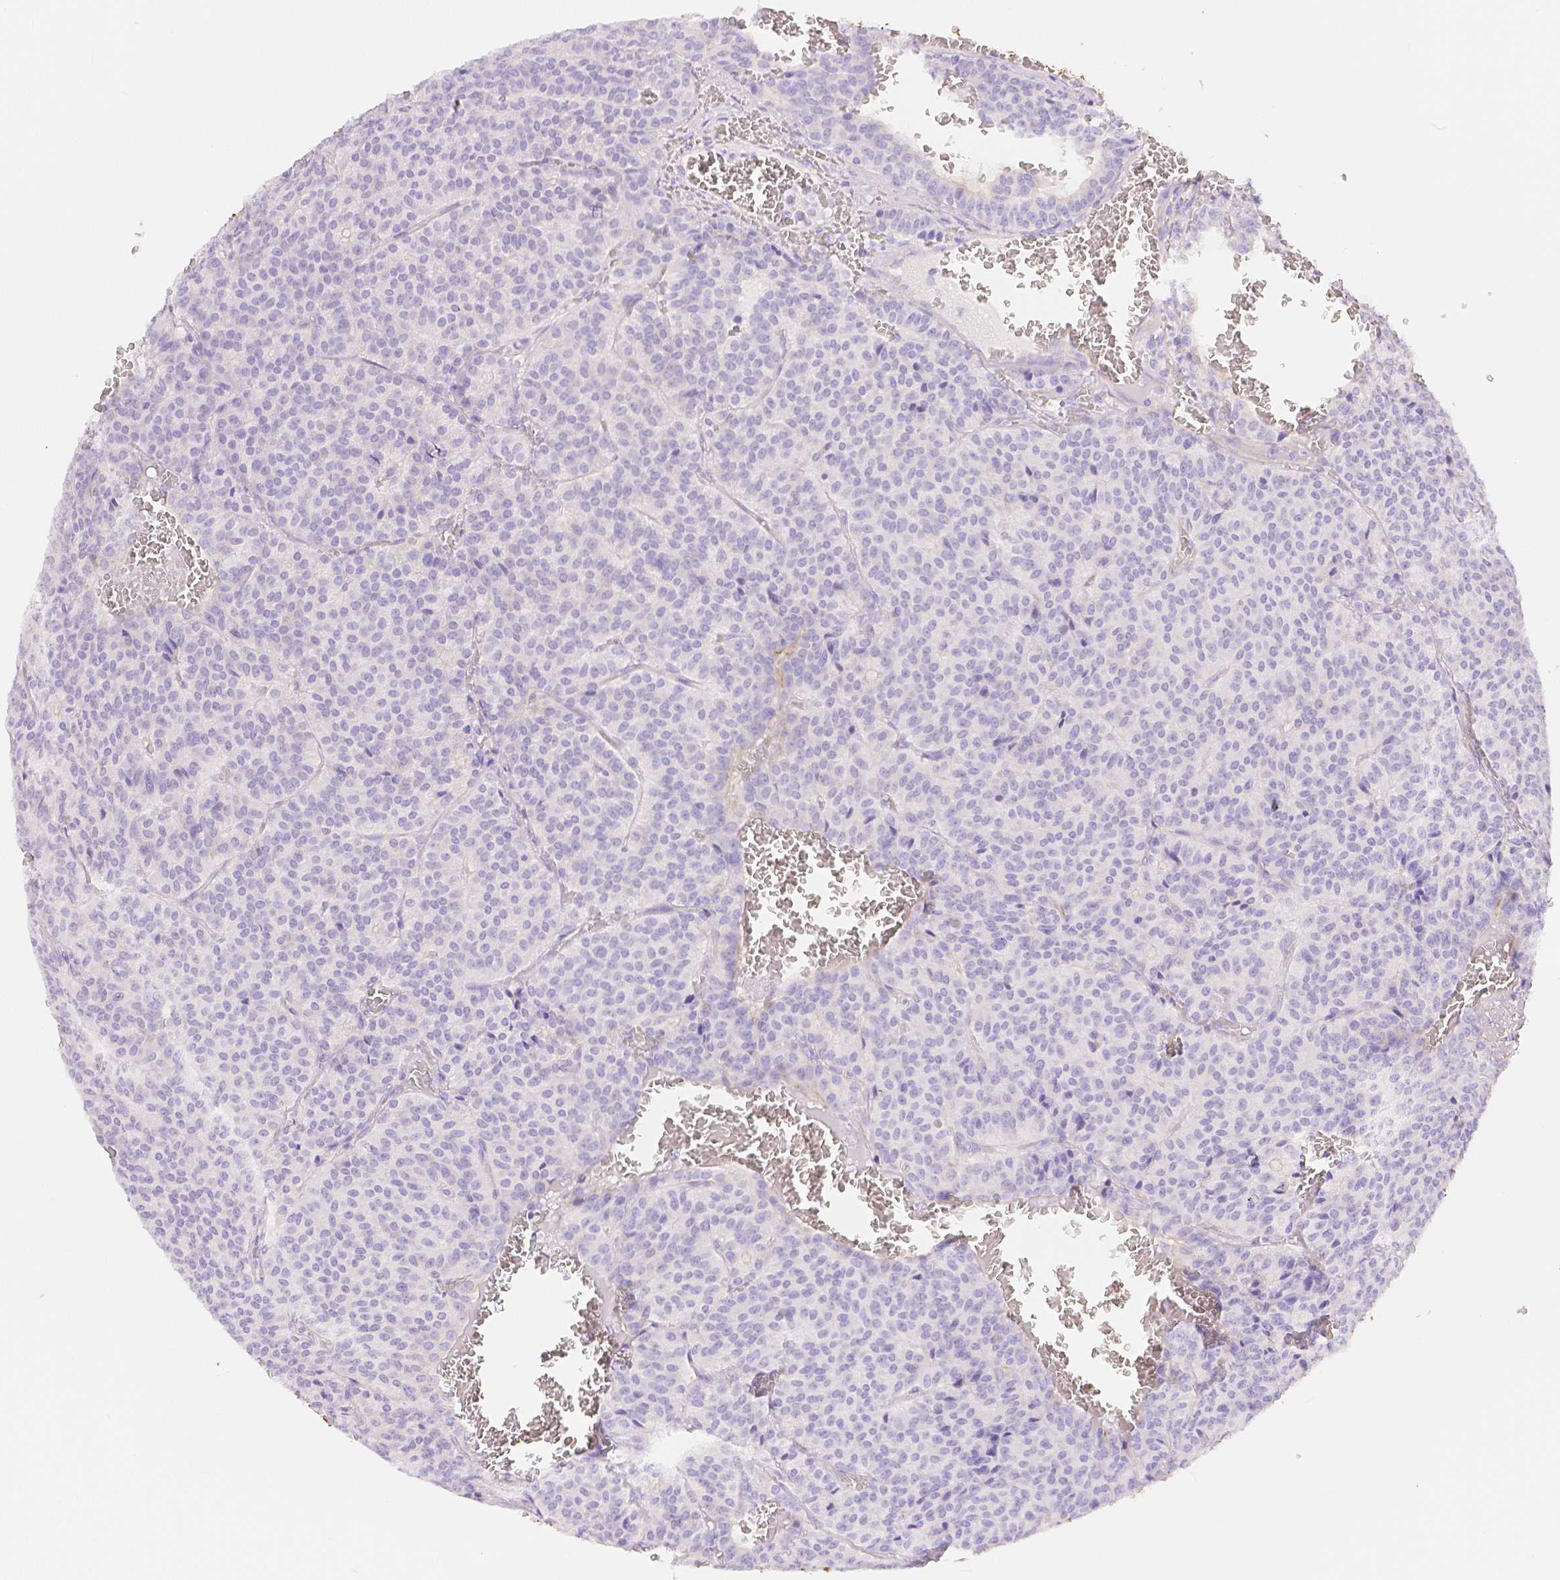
{"staining": {"intensity": "negative", "quantity": "none", "location": "none"}, "tissue": "carcinoid", "cell_type": "Tumor cells", "image_type": "cancer", "snomed": [{"axis": "morphology", "description": "Carcinoid, malignant, NOS"}, {"axis": "topography", "description": "Lung"}], "caption": "Malignant carcinoid was stained to show a protein in brown. There is no significant staining in tumor cells. (DAB immunohistochemistry (IHC), high magnification).", "gene": "SLC27A5", "patient": {"sex": "male", "age": 70}}